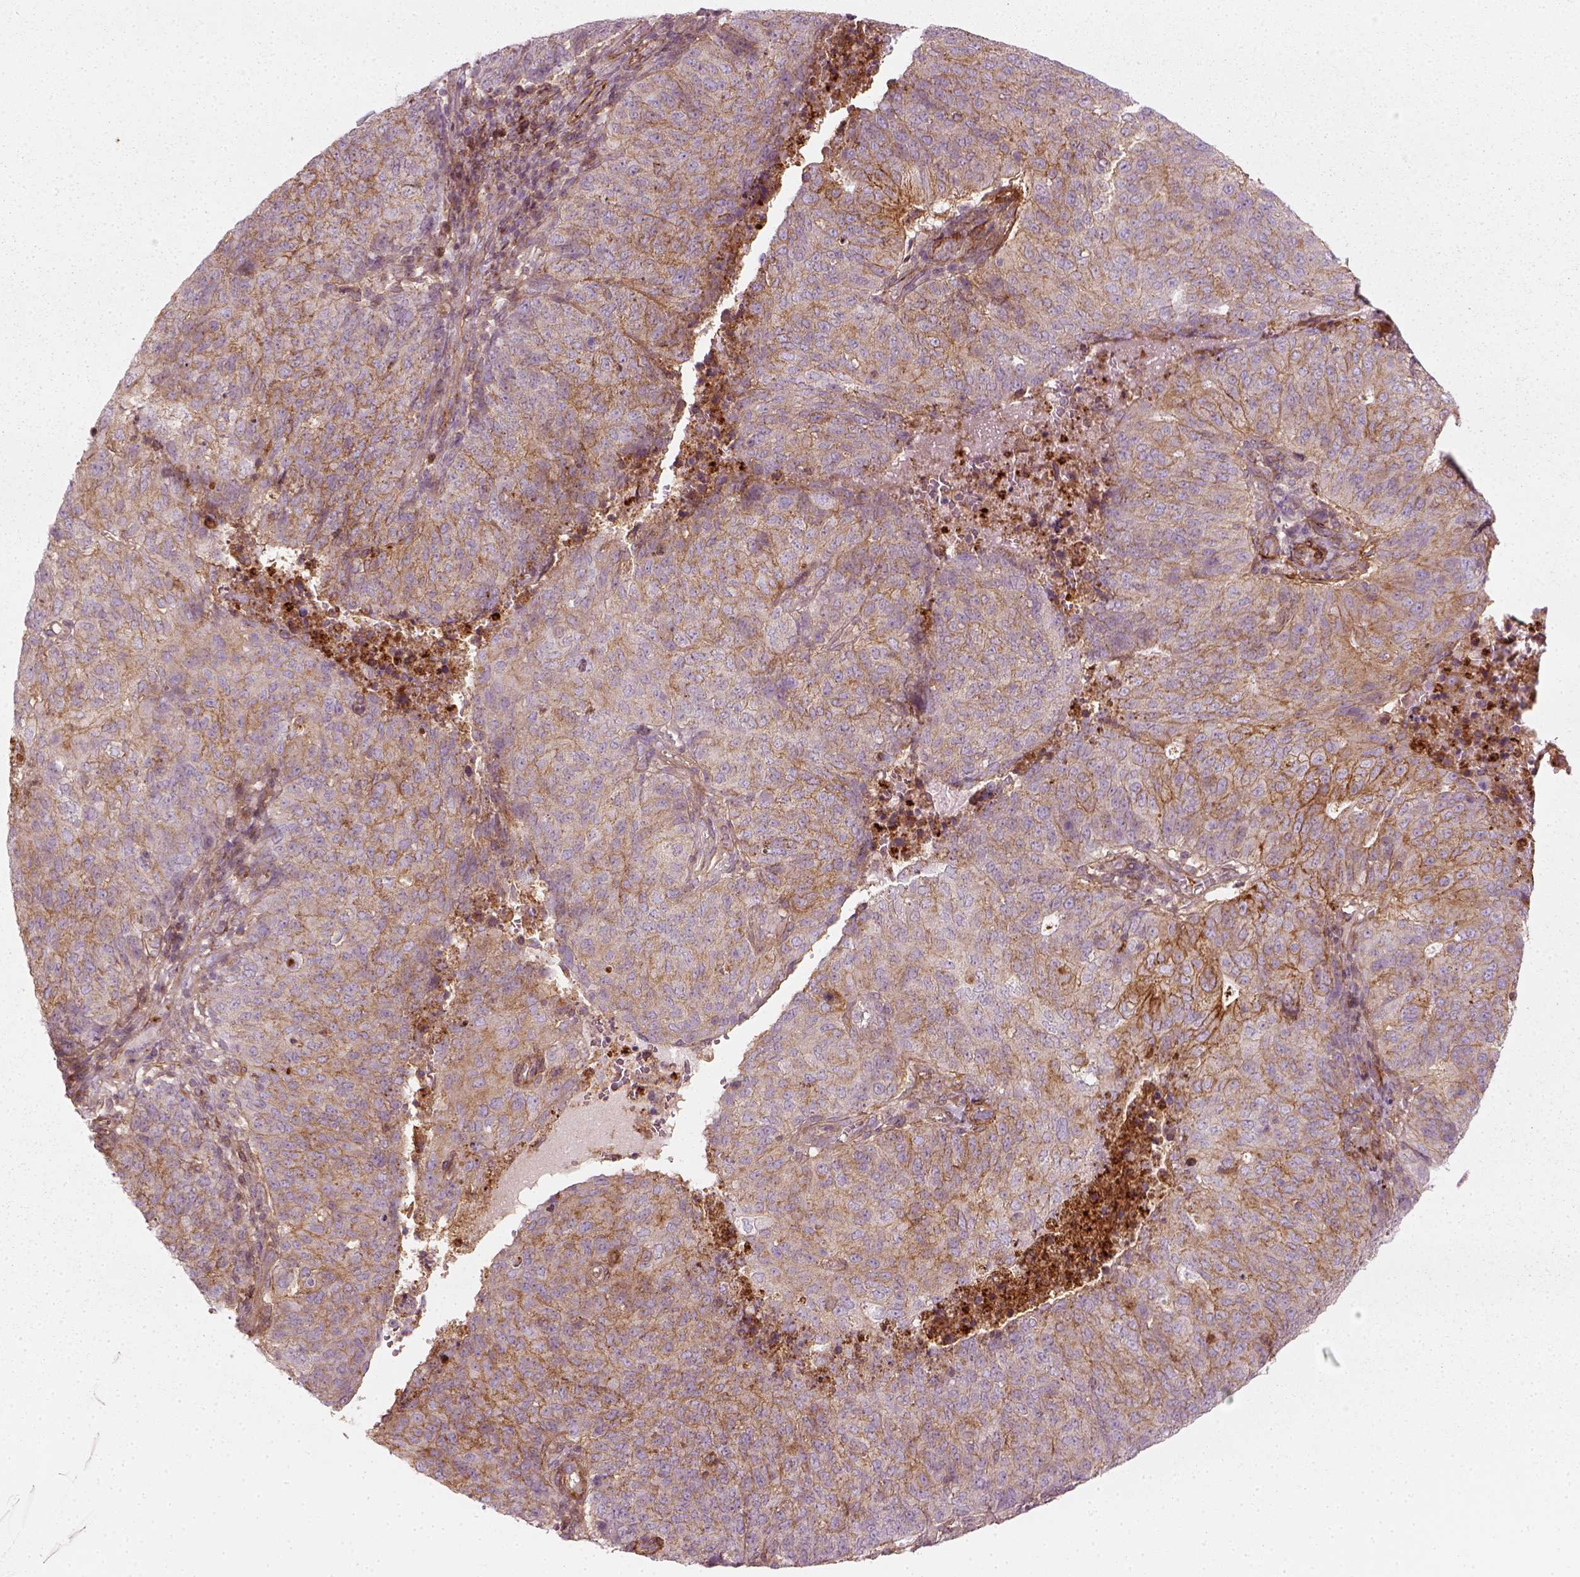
{"staining": {"intensity": "moderate", "quantity": ">75%", "location": "cytoplasmic/membranous"}, "tissue": "endometrial cancer", "cell_type": "Tumor cells", "image_type": "cancer", "snomed": [{"axis": "morphology", "description": "Adenocarcinoma, NOS"}, {"axis": "topography", "description": "Endometrium"}], "caption": "Protein expression analysis of human endometrial cancer (adenocarcinoma) reveals moderate cytoplasmic/membranous staining in approximately >75% of tumor cells. The protein of interest is stained brown, and the nuclei are stained in blue (DAB (3,3'-diaminobenzidine) IHC with brightfield microscopy, high magnification).", "gene": "NPTN", "patient": {"sex": "female", "age": 82}}